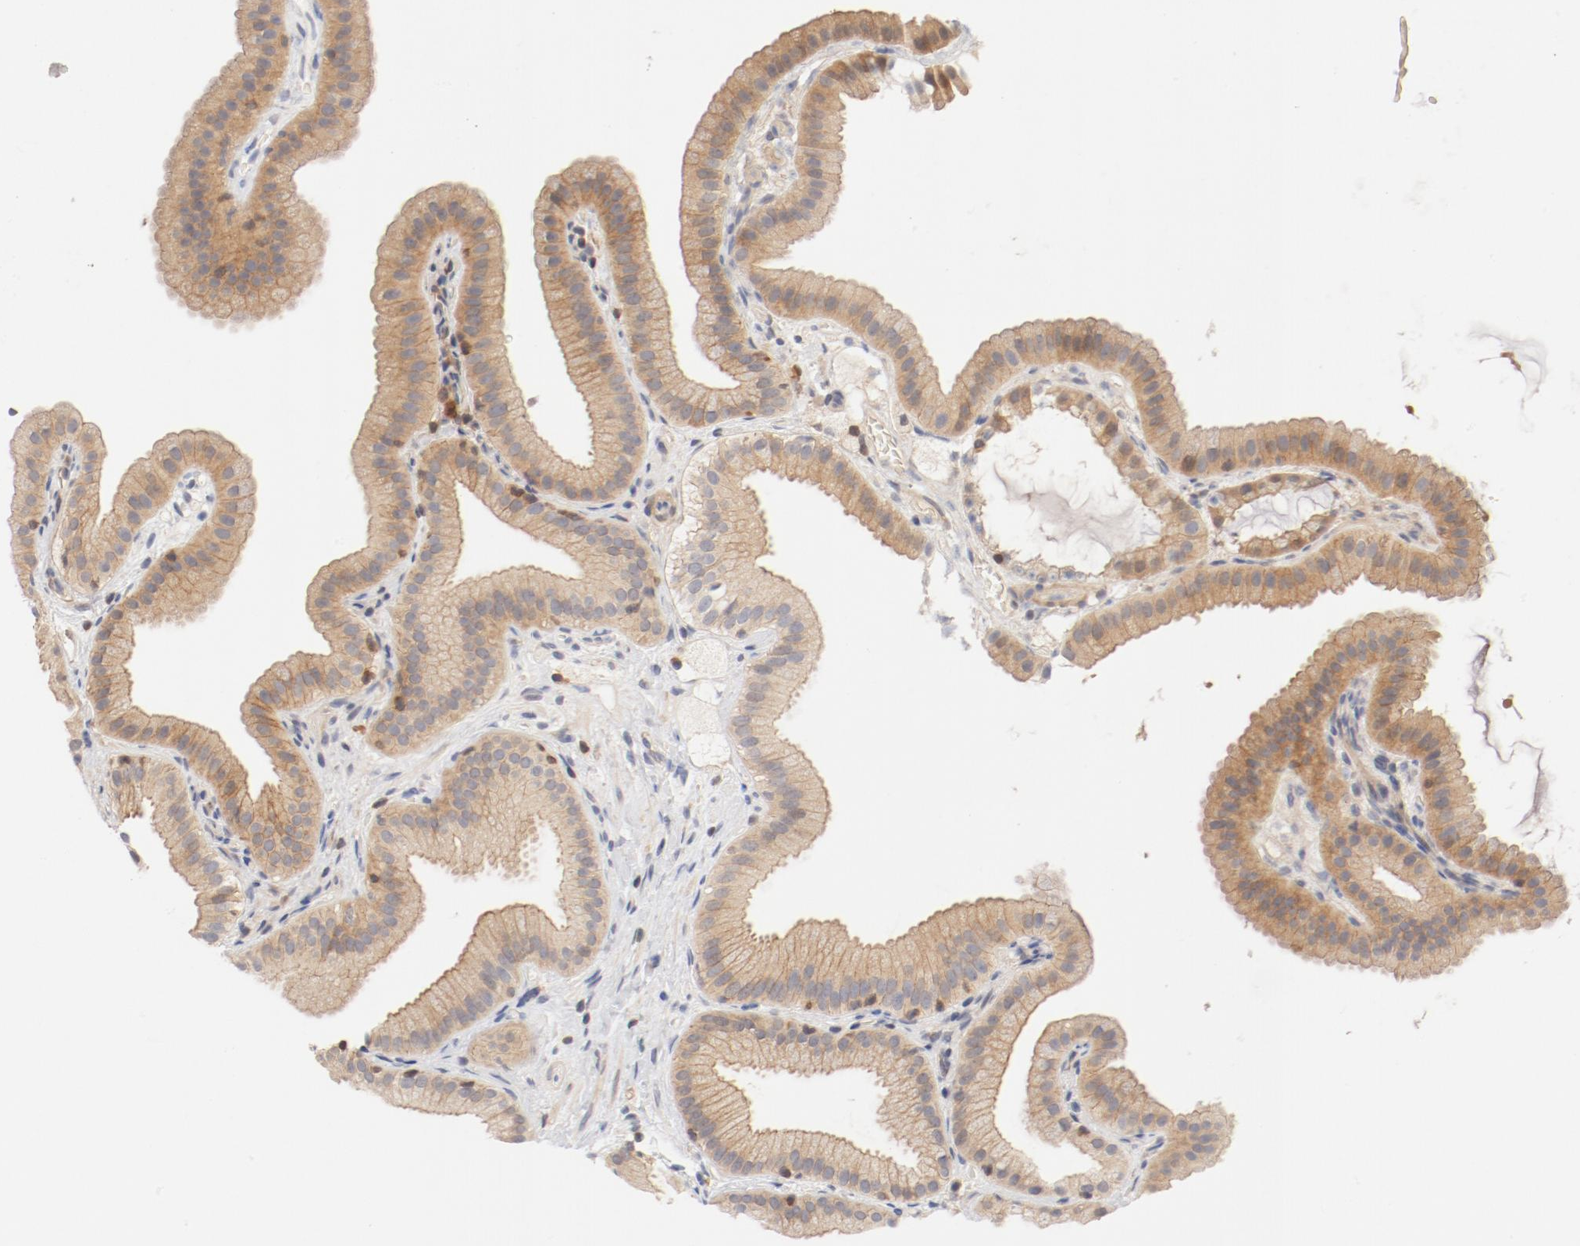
{"staining": {"intensity": "moderate", "quantity": ">75%", "location": "cytoplasmic/membranous"}, "tissue": "gallbladder", "cell_type": "Glandular cells", "image_type": "normal", "snomed": [{"axis": "morphology", "description": "Normal tissue, NOS"}, {"axis": "topography", "description": "Gallbladder"}], "caption": "Glandular cells display moderate cytoplasmic/membranous positivity in about >75% of cells in normal gallbladder.", "gene": "ZNF267", "patient": {"sex": "female", "age": 63}}